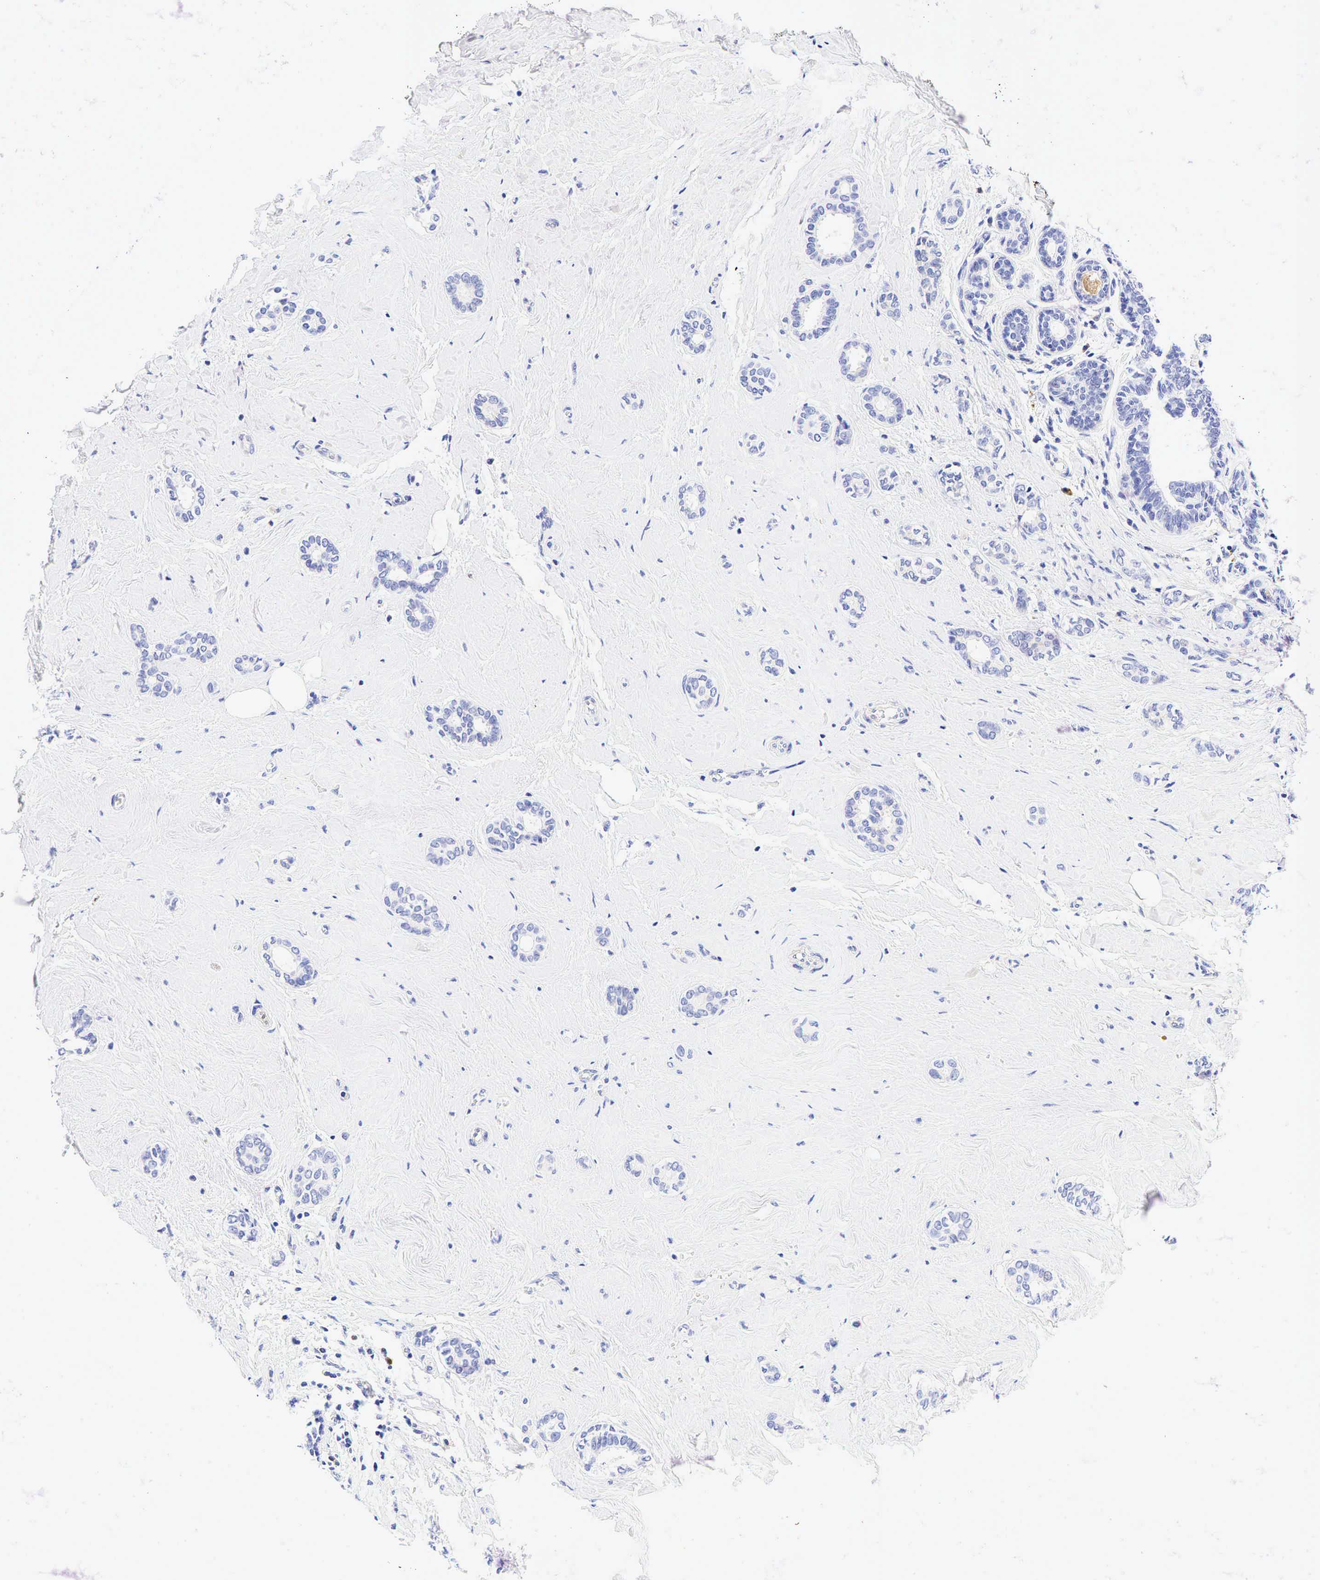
{"staining": {"intensity": "negative", "quantity": "none", "location": "none"}, "tissue": "breast cancer", "cell_type": "Tumor cells", "image_type": "cancer", "snomed": [{"axis": "morphology", "description": "Duct carcinoma"}, {"axis": "topography", "description": "Breast"}], "caption": "High power microscopy histopathology image of an IHC histopathology image of infiltrating ductal carcinoma (breast), revealing no significant positivity in tumor cells.", "gene": "TNFRSF8", "patient": {"sex": "female", "age": 50}}